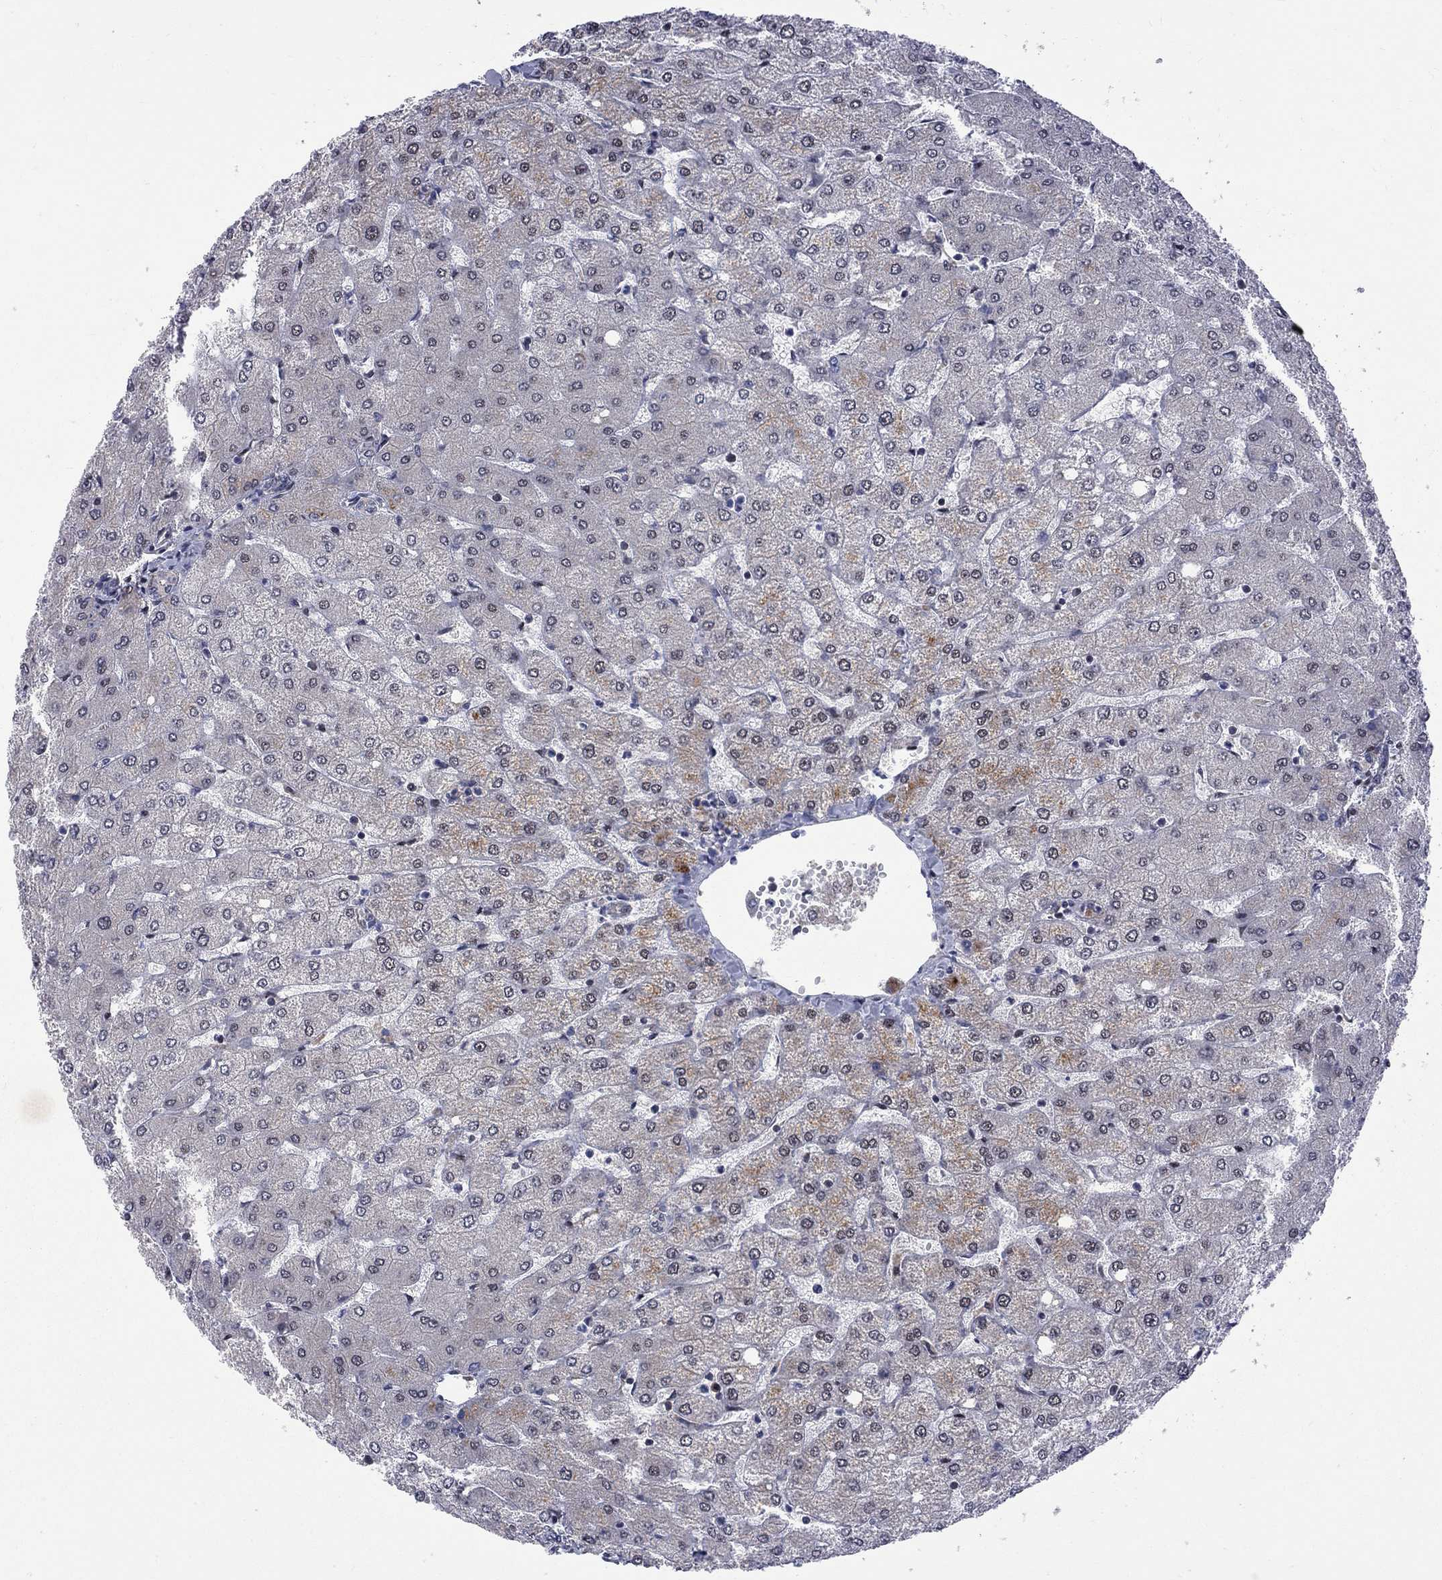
{"staining": {"intensity": "negative", "quantity": "none", "location": "none"}, "tissue": "liver", "cell_type": "Cholangiocytes", "image_type": "normal", "snomed": [{"axis": "morphology", "description": "Normal tissue, NOS"}, {"axis": "topography", "description": "Liver"}], "caption": "A high-resolution micrograph shows immunohistochemistry staining of benign liver, which shows no significant expression in cholangiocytes. Brightfield microscopy of IHC stained with DAB (brown) and hematoxylin (blue), captured at high magnification.", "gene": "CNOT11", "patient": {"sex": "female", "age": 54}}